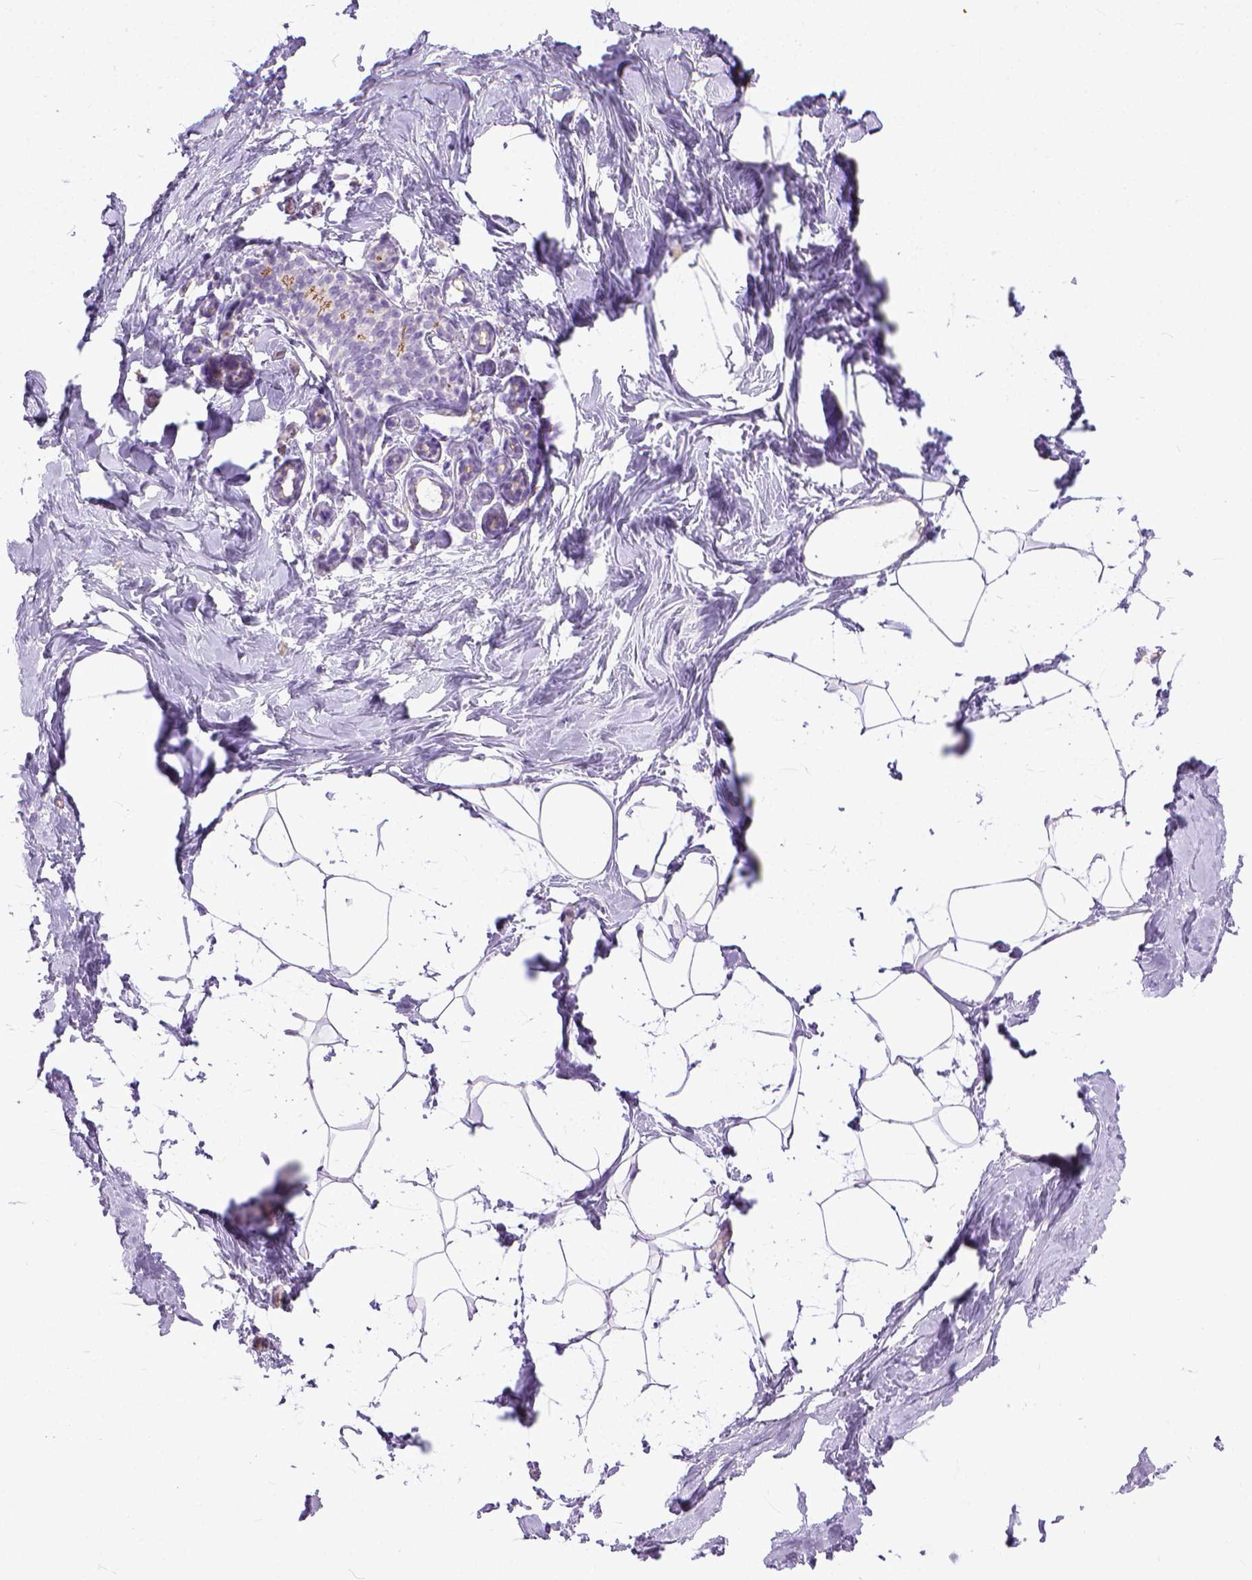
{"staining": {"intensity": "negative", "quantity": "none", "location": "none"}, "tissue": "breast", "cell_type": "Adipocytes", "image_type": "normal", "snomed": [{"axis": "morphology", "description": "Normal tissue, NOS"}, {"axis": "topography", "description": "Breast"}], "caption": "Micrograph shows no significant protein expression in adipocytes of unremarkable breast.", "gene": "ADGRF1", "patient": {"sex": "female", "age": 32}}